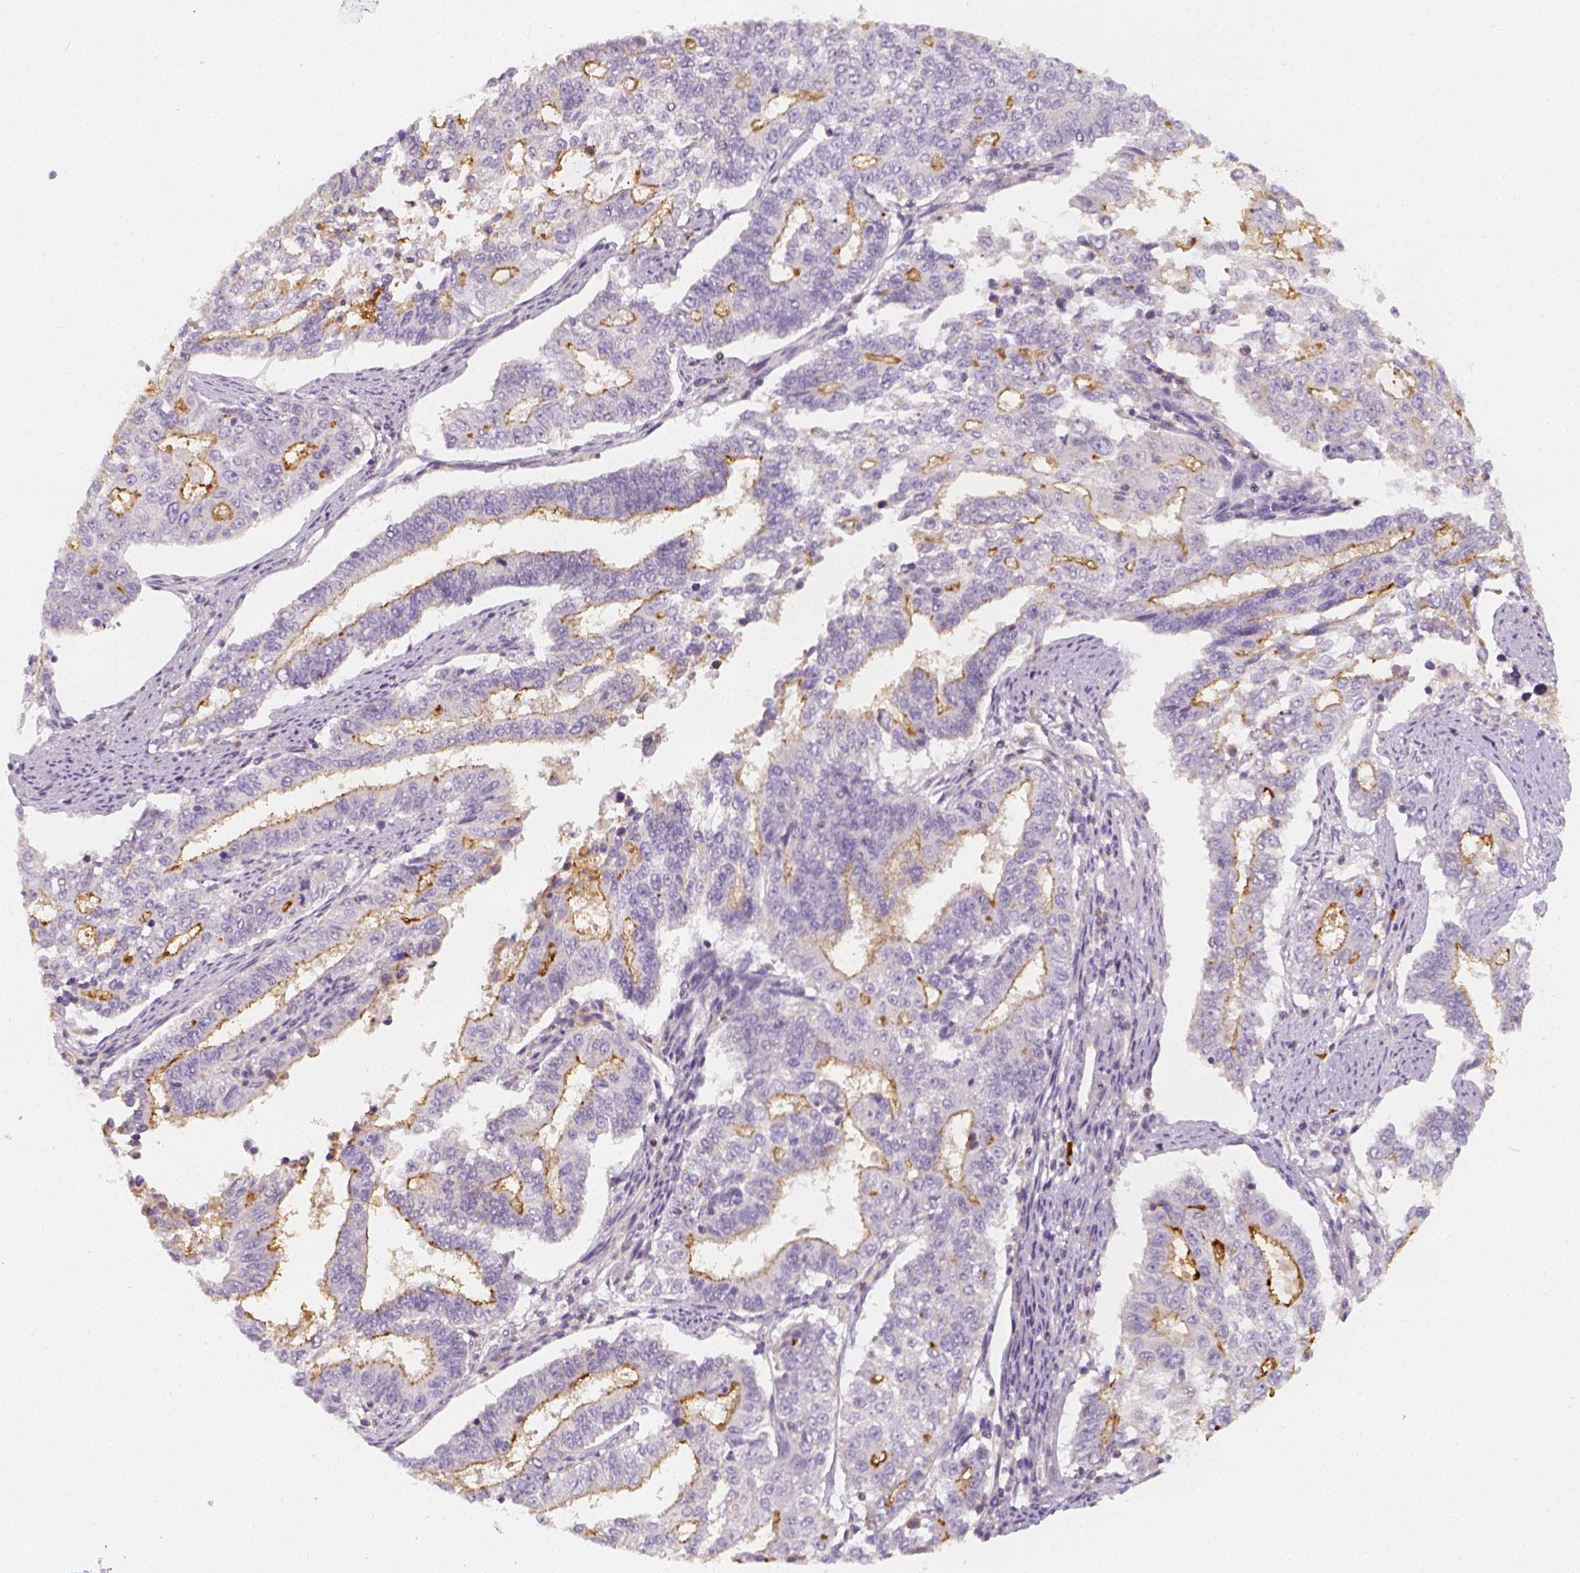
{"staining": {"intensity": "moderate", "quantity": "<25%", "location": "cytoplasmic/membranous"}, "tissue": "endometrial cancer", "cell_type": "Tumor cells", "image_type": "cancer", "snomed": [{"axis": "morphology", "description": "Adenocarcinoma, NOS"}, {"axis": "topography", "description": "Uterus"}], "caption": "IHC of human endometrial adenocarcinoma shows low levels of moderate cytoplasmic/membranous positivity in approximately <25% of tumor cells.", "gene": "PTPRJ", "patient": {"sex": "female", "age": 59}}